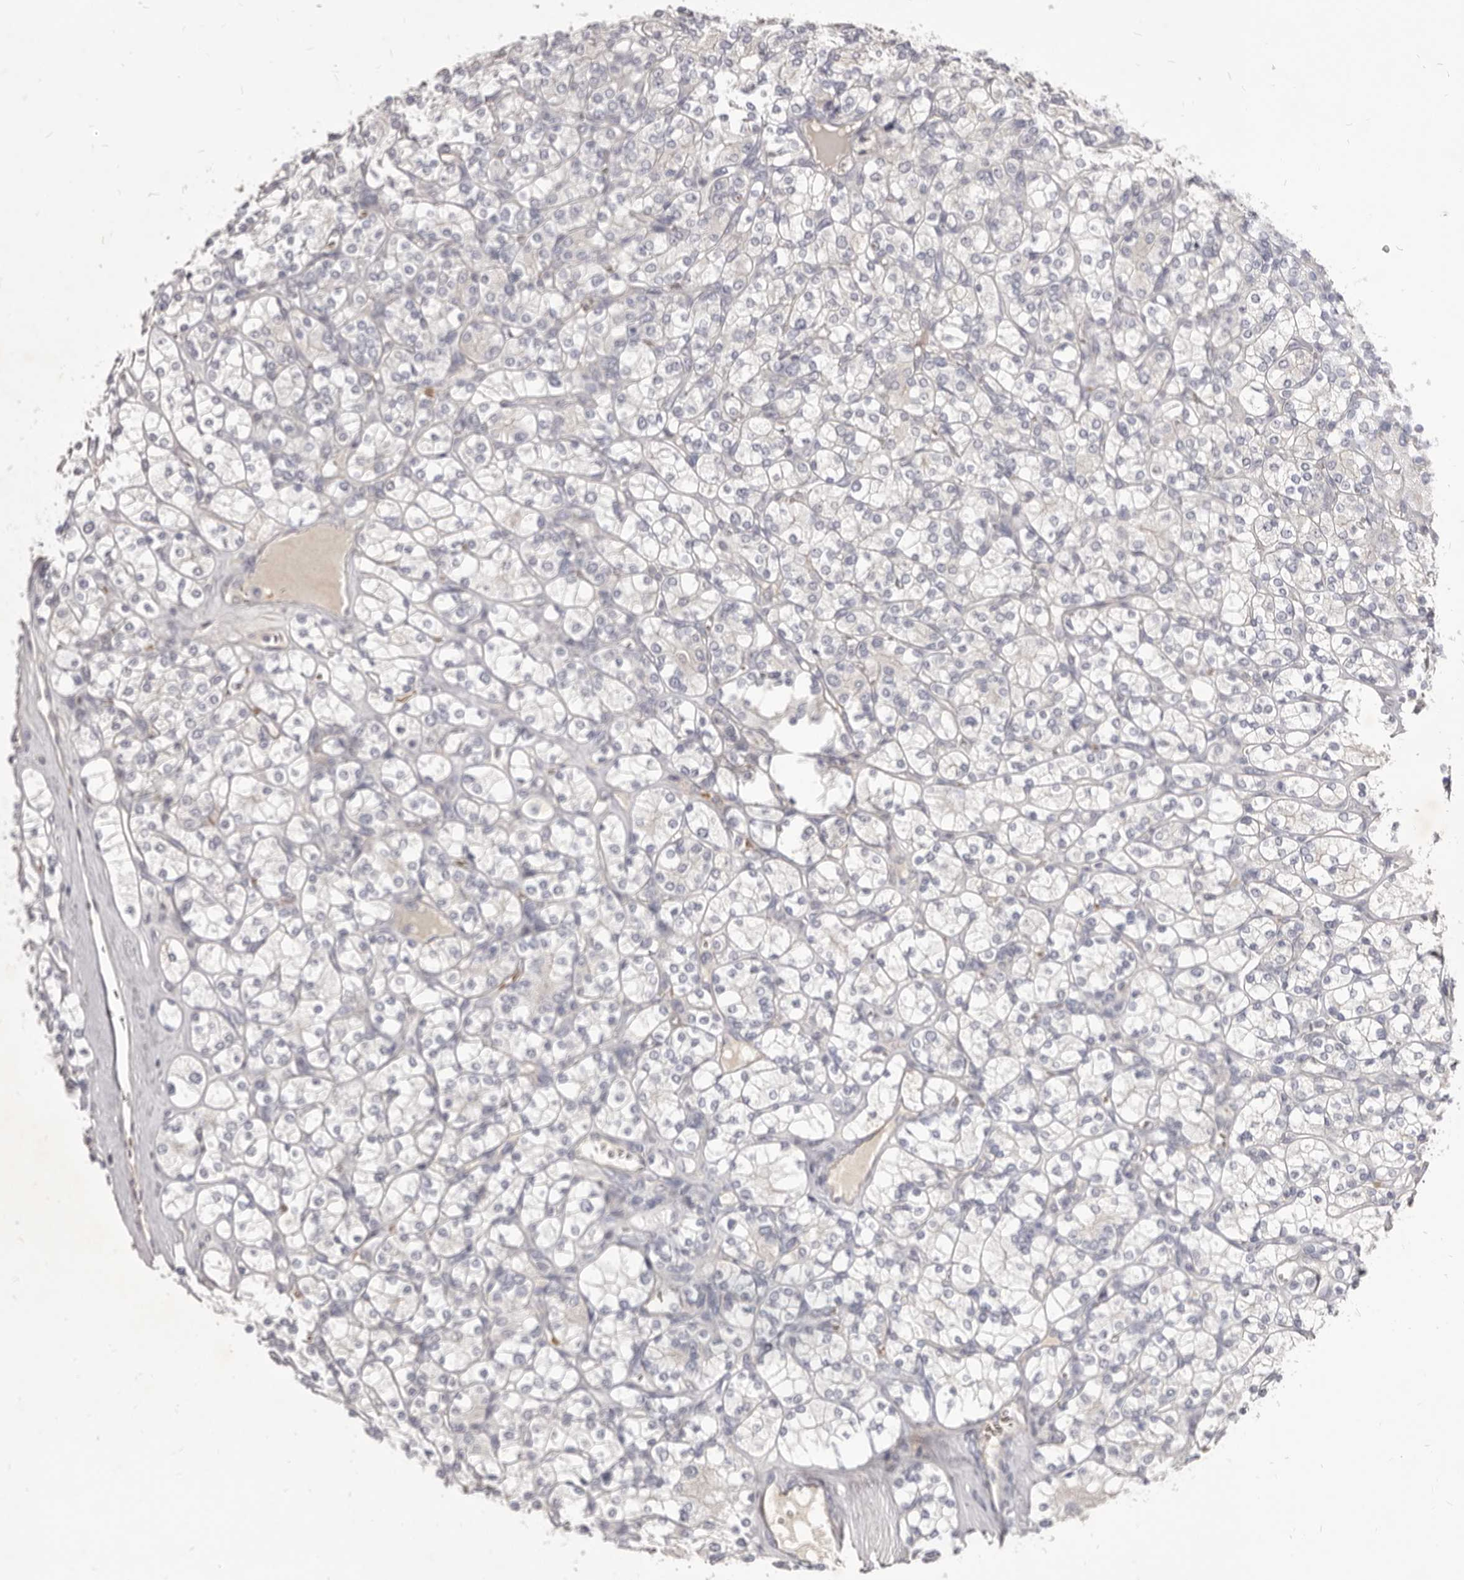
{"staining": {"intensity": "negative", "quantity": "none", "location": "none"}, "tissue": "renal cancer", "cell_type": "Tumor cells", "image_type": "cancer", "snomed": [{"axis": "morphology", "description": "Adenocarcinoma, NOS"}, {"axis": "topography", "description": "Kidney"}], "caption": "There is no significant expression in tumor cells of renal cancer.", "gene": "KIF2B", "patient": {"sex": "male", "age": 77}}